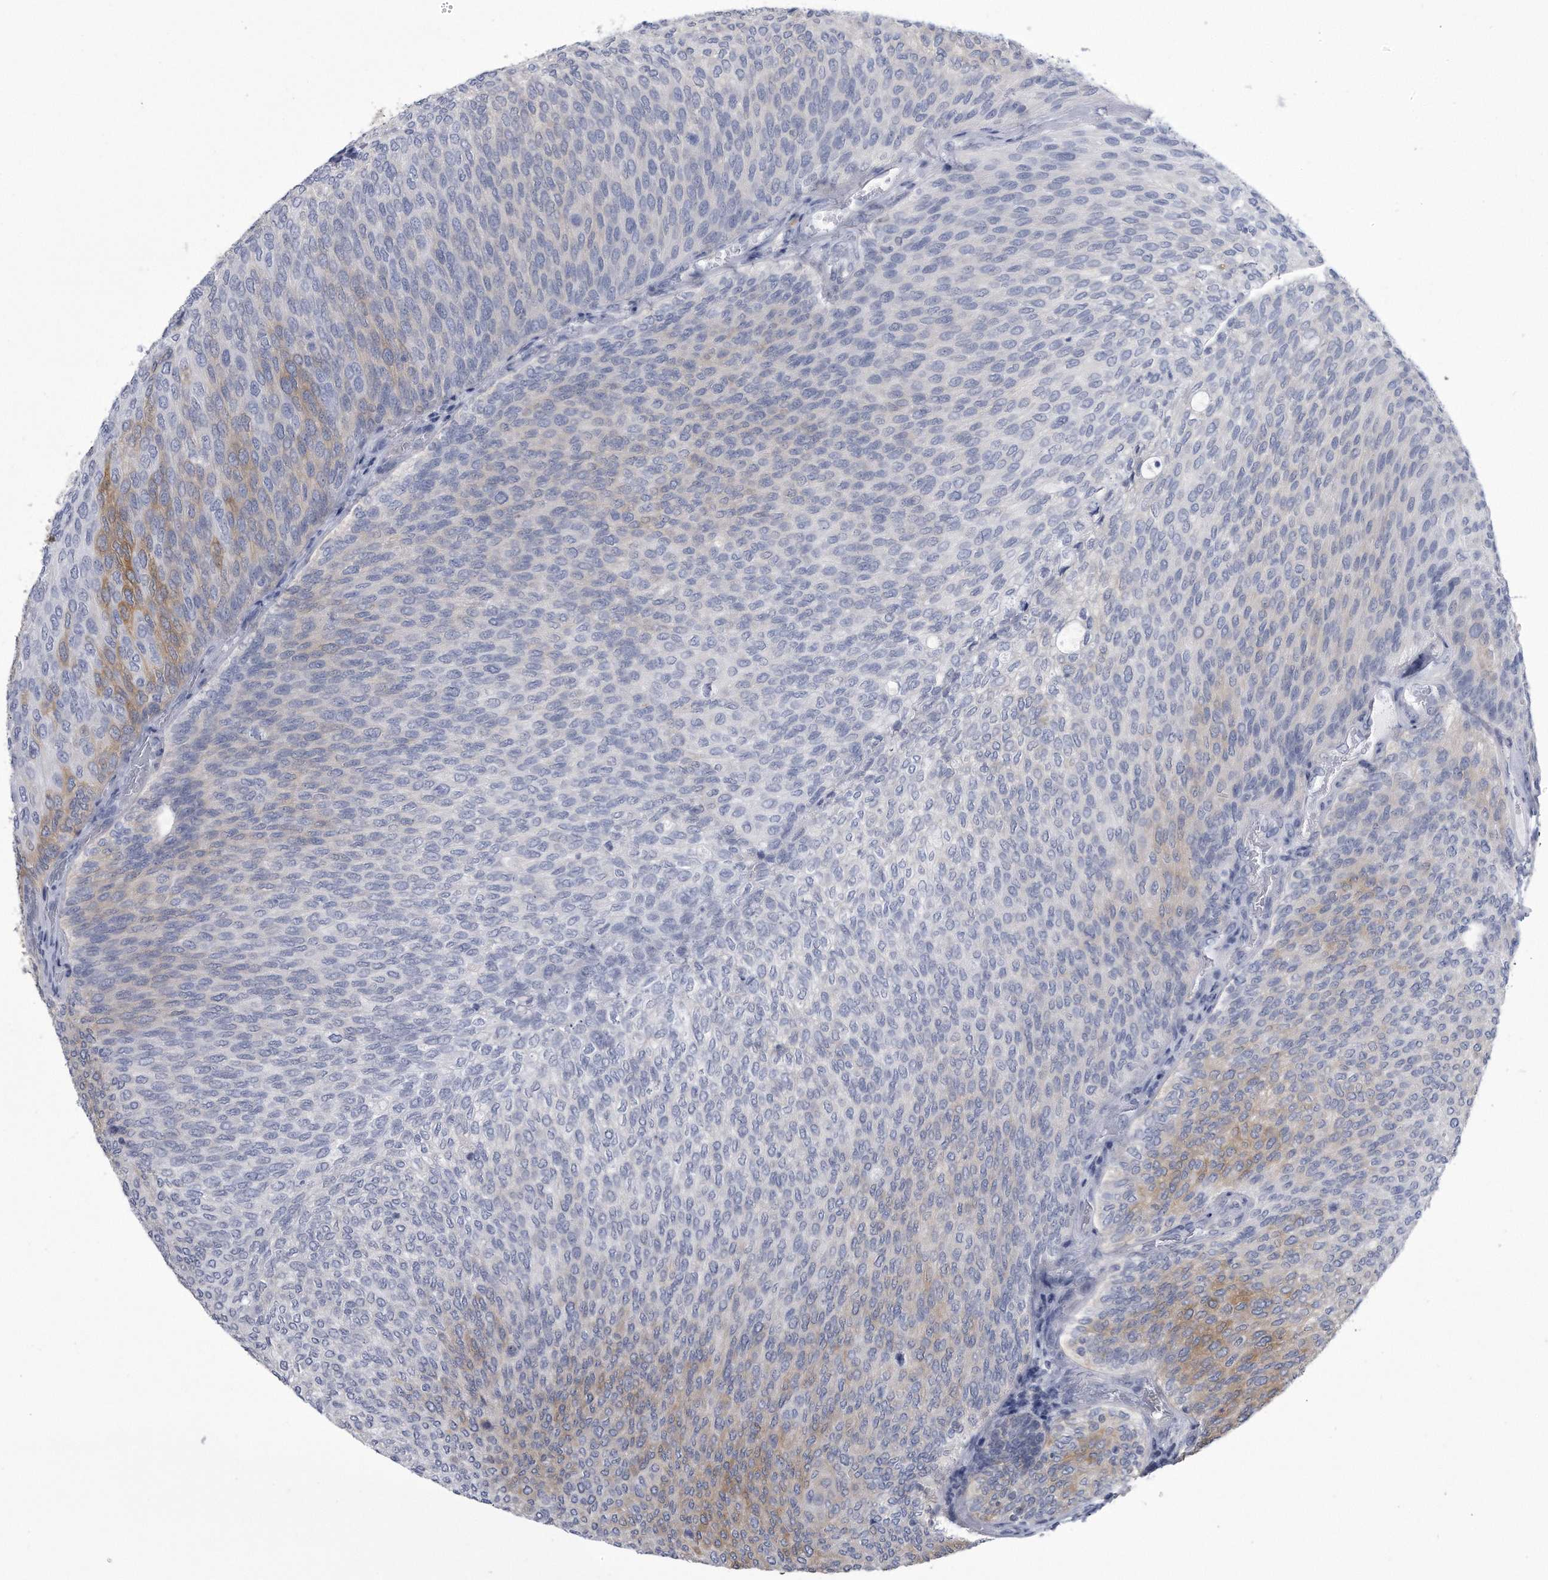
{"staining": {"intensity": "weak", "quantity": "<25%", "location": "cytoplasmic/membranous"}, "tissue": "urothelial cancer", "cell_type": "Tumor cells", "image_type": "cancer", "snomed": [{"axis": "morphology", "description": "Urothelial carcinoma, Low grade"}, {"axis": "topography", "description": "Urinary bladder"}], "caption": "Micrograph shows no protein staining in tumor cells of urothelial cancer tissue.", "gene": "PYGB", "patient": {"sex": "female", "age": 79}}